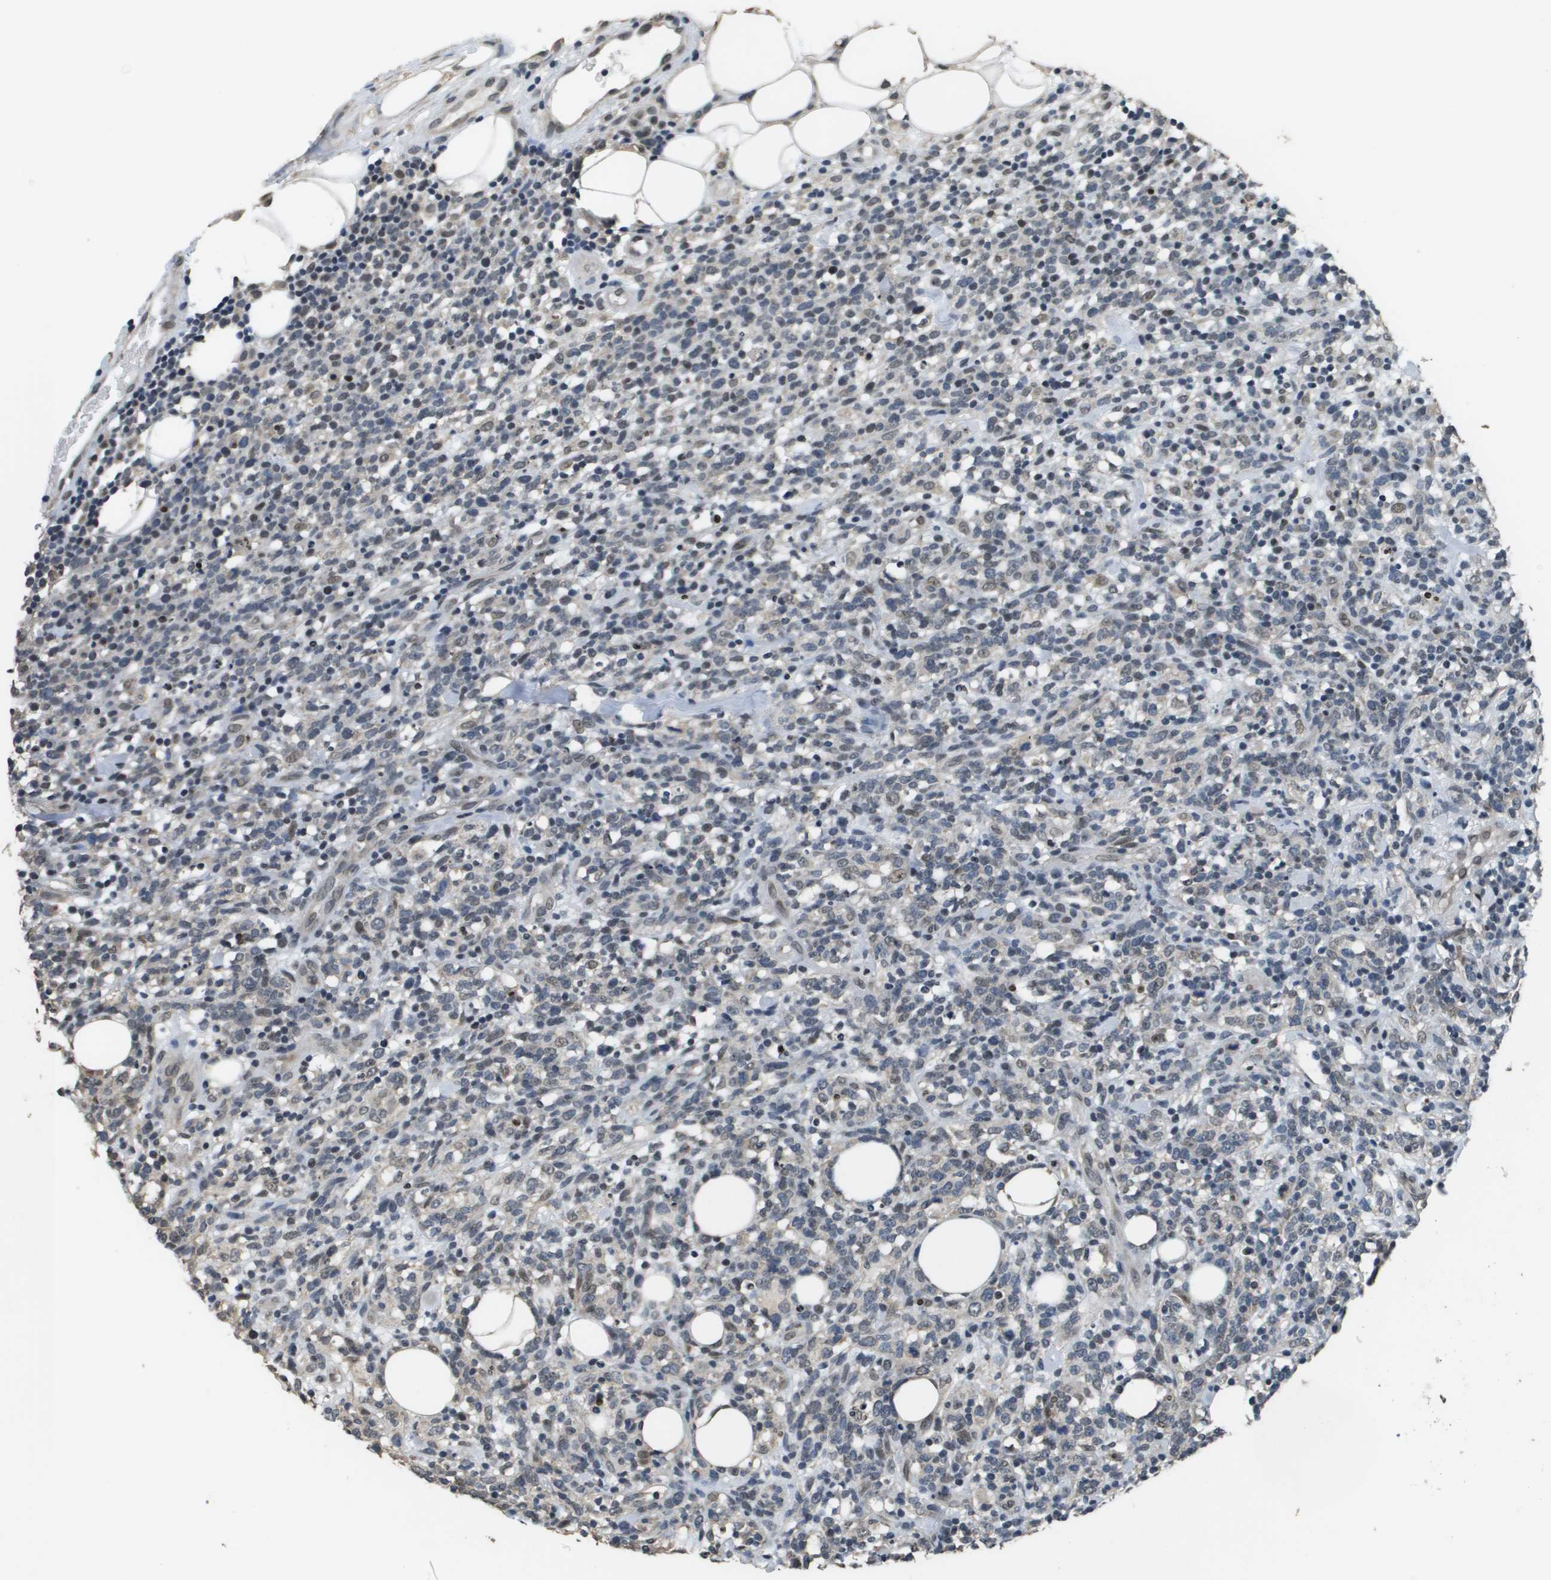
{"staining": {"intensity": "weak", "quantity": "25%-75%", "location": "nuclear"}, "tissue": "lymphoma", "cell_type": "Tumor cells", "image_type": "cancer", "snomed": [{"axis": "morphology", "description": "Malignant lymphoma, non-Hodgkin's type, High grade"}, {"axis": "topography", "description": "Lymph node"}], "caption": "IHC (DAB) staining of human malignant lymphoma, non-Hodgkin's type (high-grade) displays weak nuclear protein expression in approximately 25%-75% of tumor cells.", "gene": "FANCC", "patient": {"sex": "female", "age": 73}}